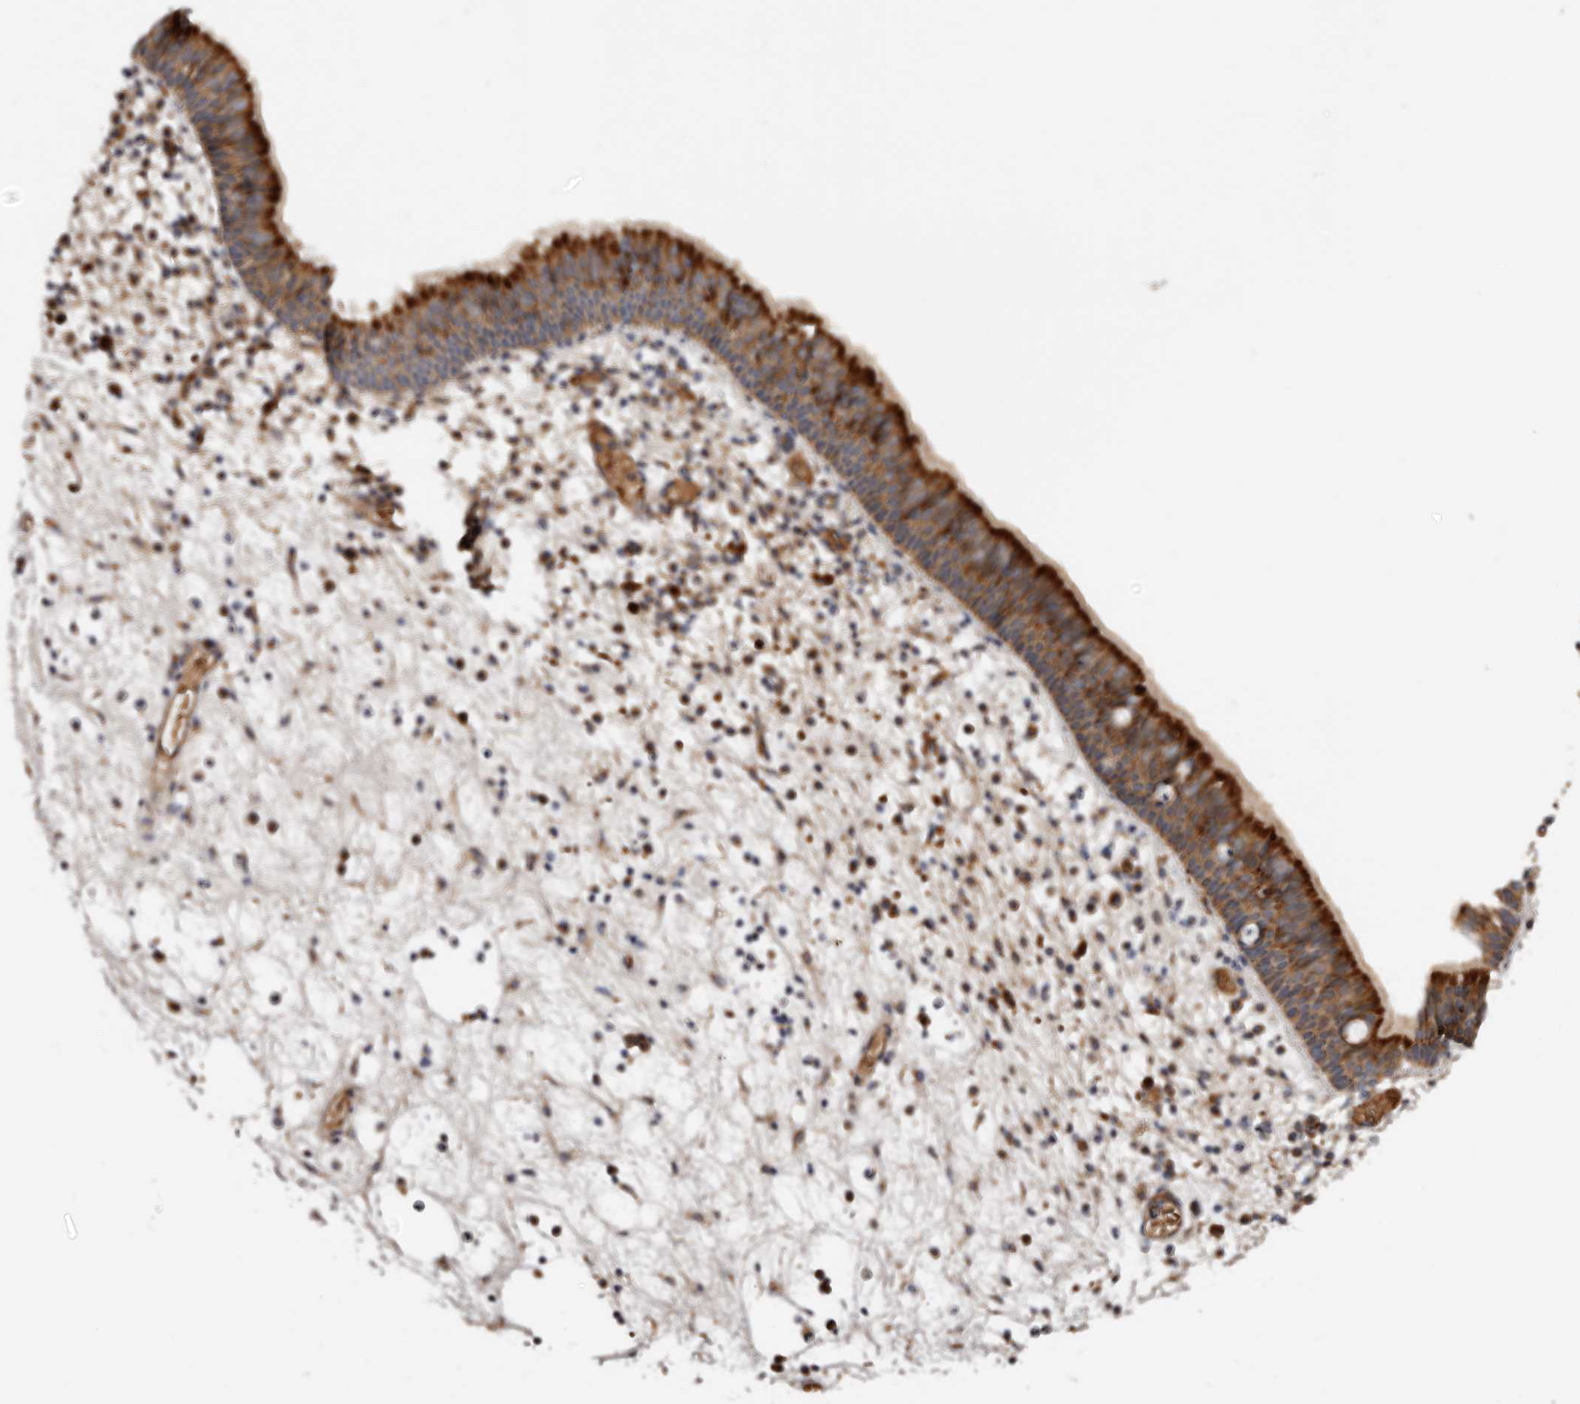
{"staining": {"intensity": "strong", "quantity": "25%-75%", "location": "cytoplasmic/membranous"}, "tissue": "nasopharynx", "cell_type": "Respiratory epithelial cells", "image_type": "normal", "snomed": [{"axis": "morphology", "description": "Normal tissue, NOS"}, {"axis": "morphology", "description": "Inflammation, NOS"}, {"axis": "morphology", "description": "Malignant melanoma, Metastatic site"}, {"axis": "topography", "description": "Nasopharynx"}], "caption": "The photomicrograph shows a brown stain indicating the presence of a protein in the cytoplasmic/membranous of respiratory epithelial cells in nasopharynx.", "gene": "GOT1L1", "patient": {"sex": "male", "age": 70}}